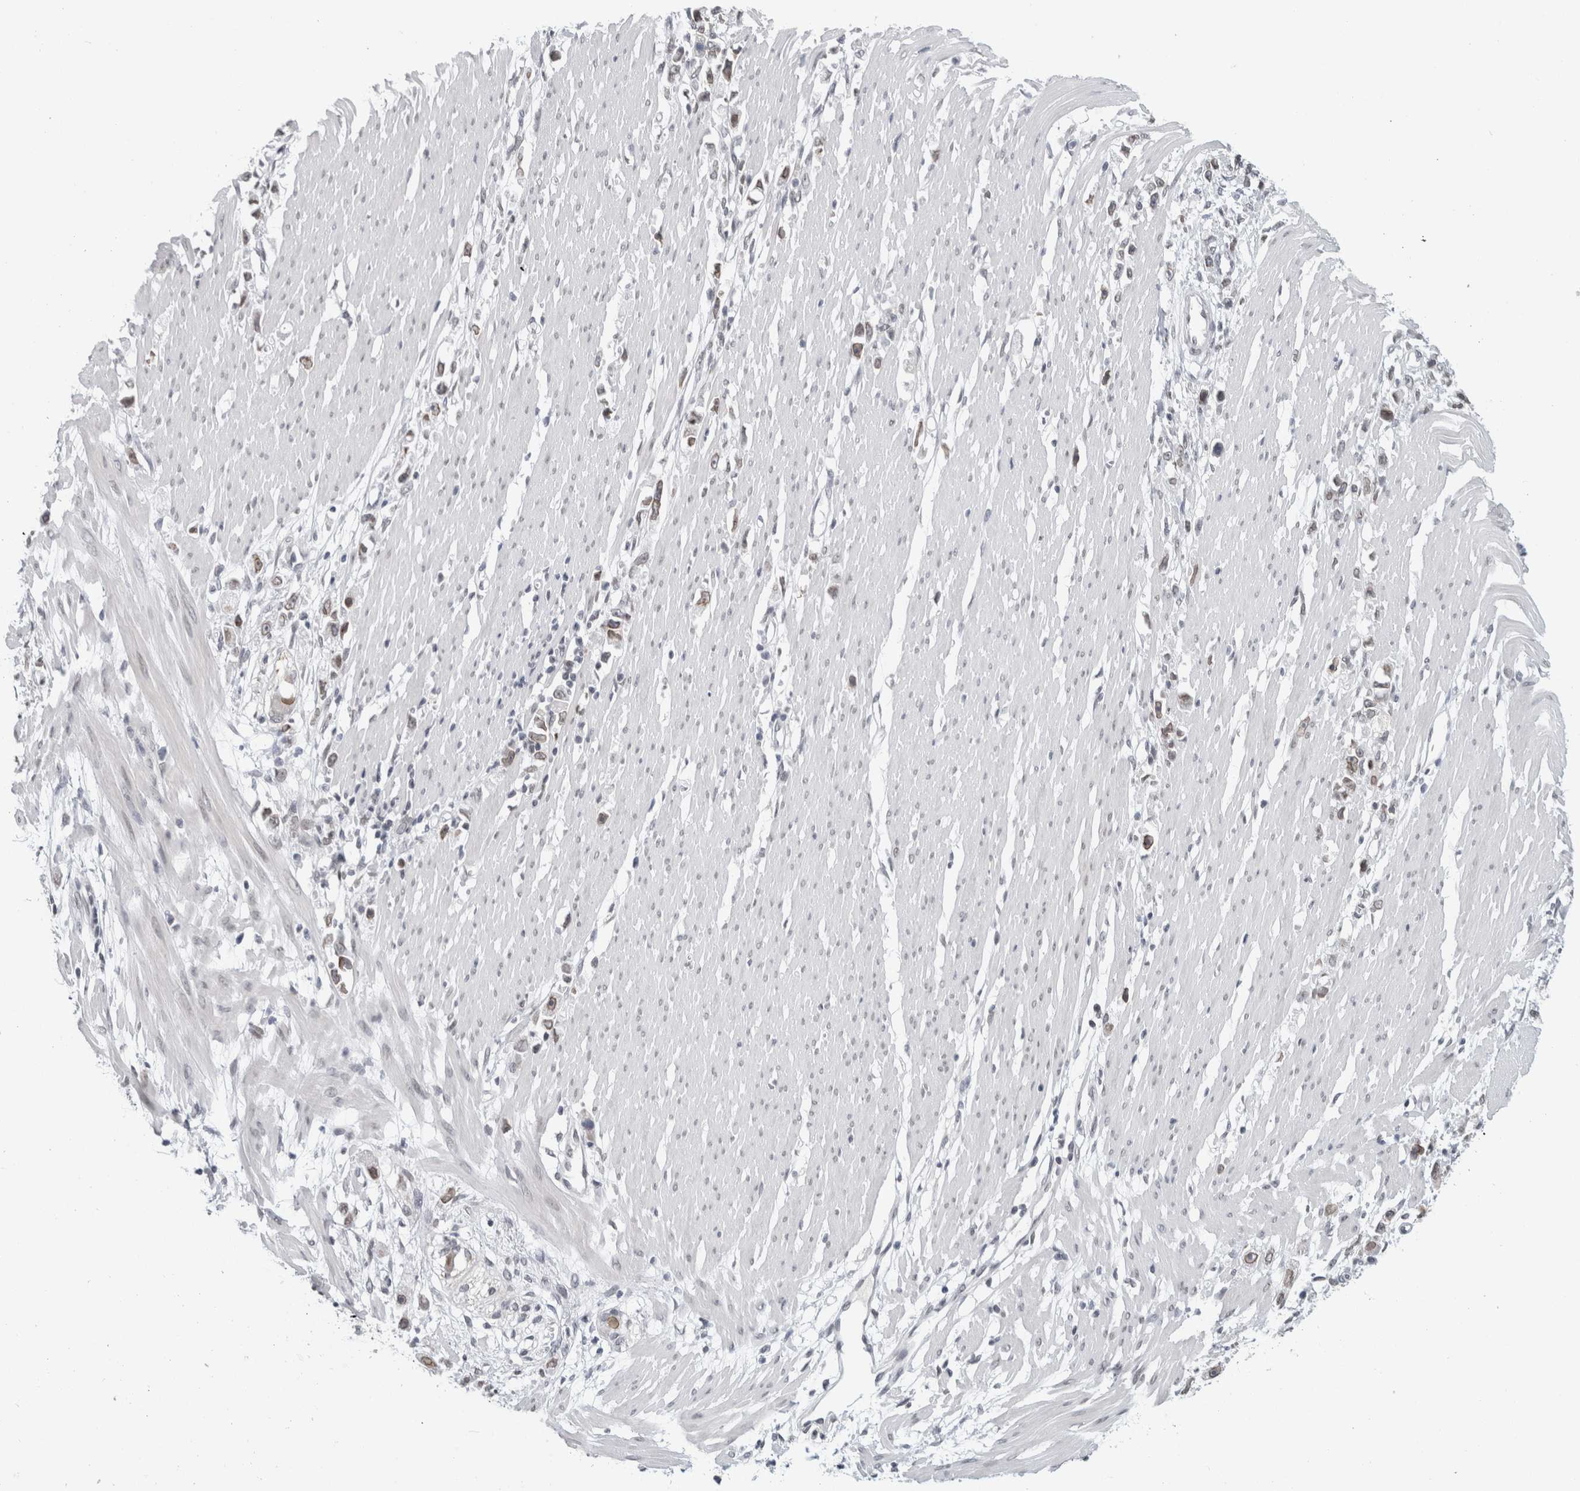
{"staining": {"intensity": "weak", "quantity": "25%-75%", "location": "nuclear"}, "tissue": "stomach cancer", "cell_type": "Tumor cells", "image_type": "cancer", "snomed": [{"axis": "morphology", "description": "Adenocarcinoma, NOS"}, {"axis": "topography", "description": "Stomach"}], "caption": "IHC photomicrograph of human stomach cancer stained for a protein (brown), which displays low levels of weak nuclear positivity in about 25%-75% of tumor cells.", "gene": "ZNF770", "patient": {"sex": "female", "age": 59}}